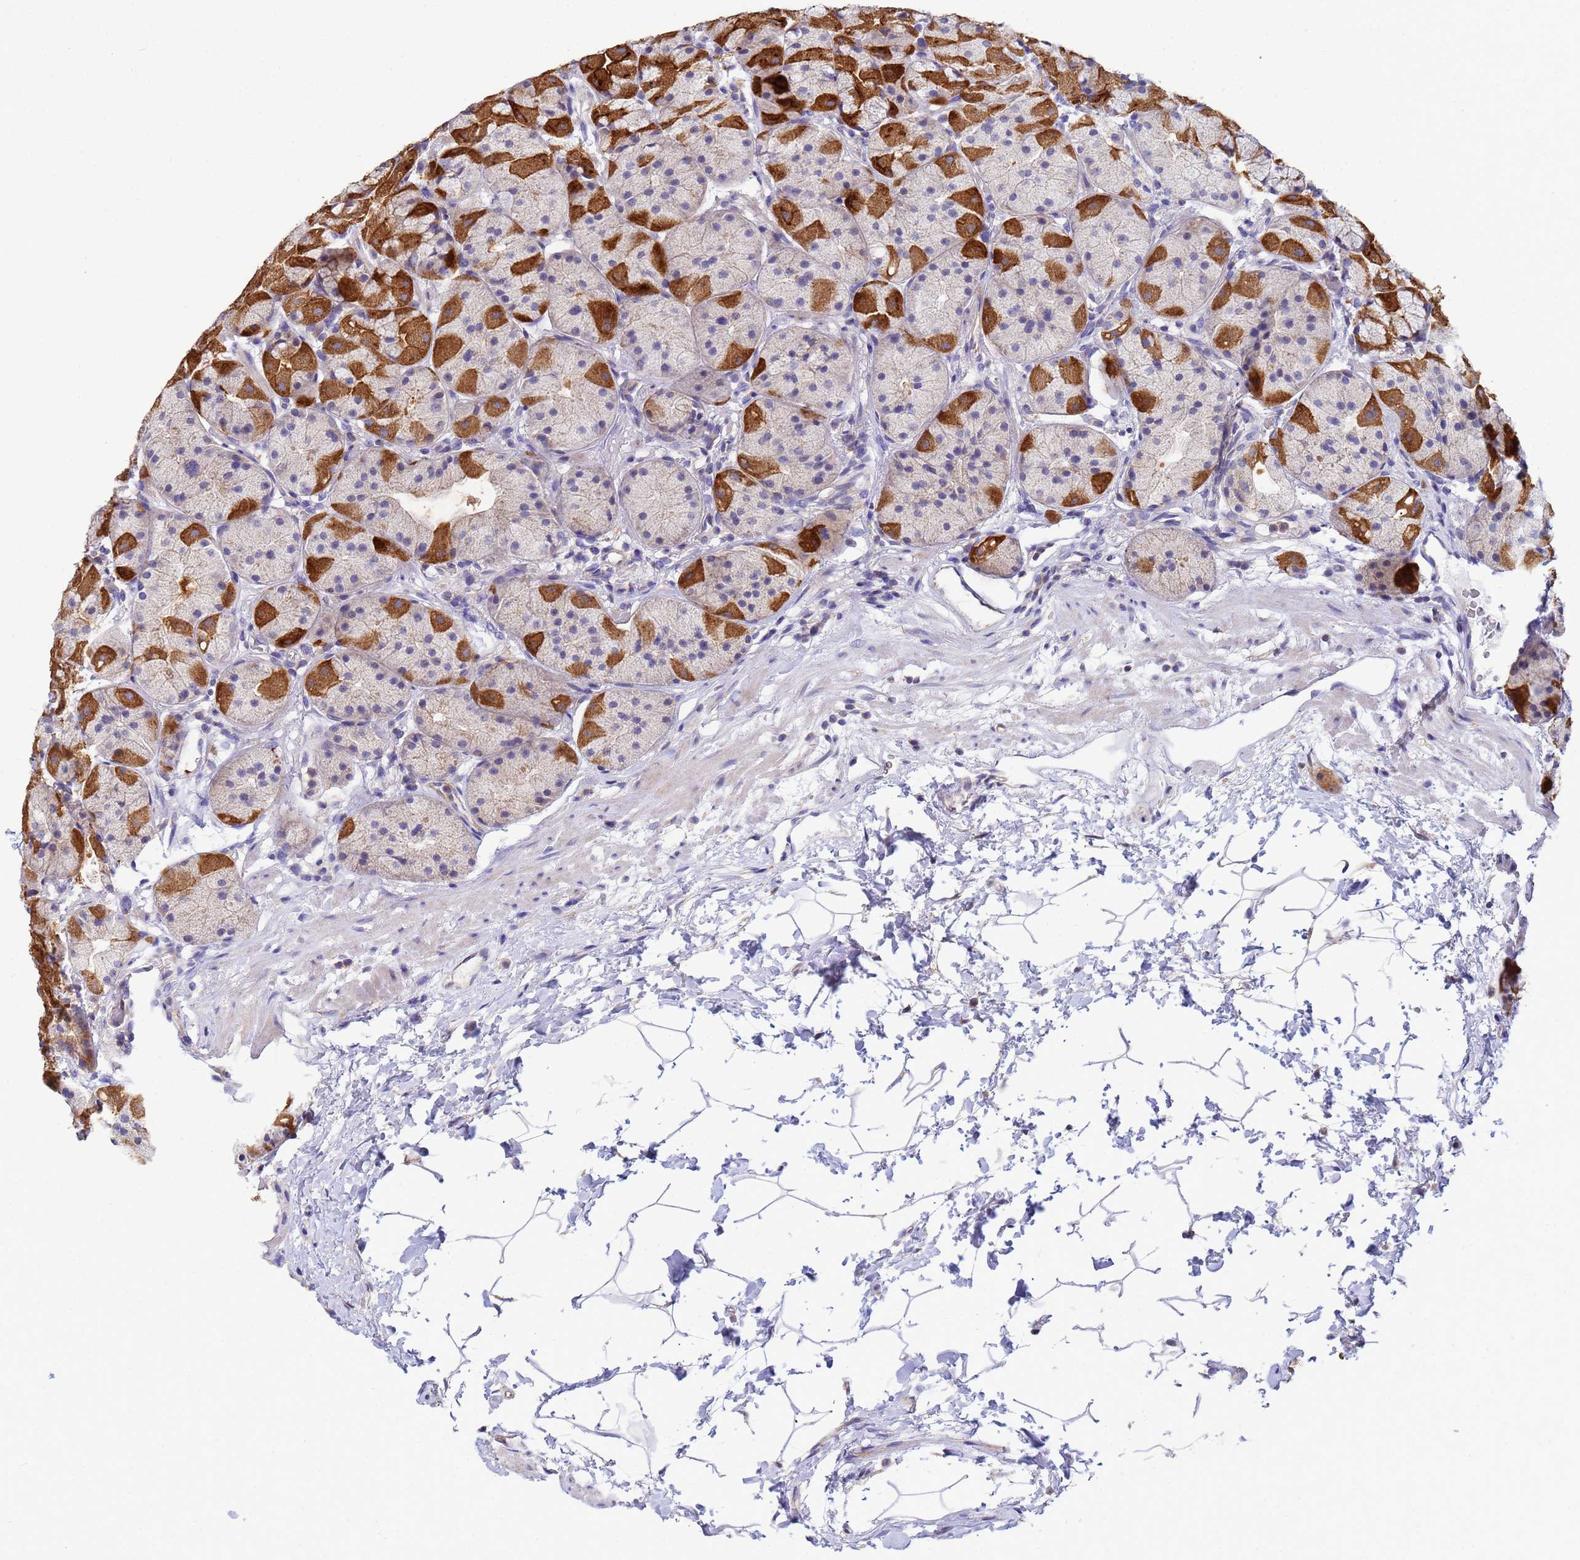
{"staining": {"intensity": "strong", "quantity": "25%-75%", "location": "cytoplasmic/membranous"}, "tissue": "stomach", "cell_type": "Glandular cells", "image_type": "normal", "snomed": [{"axis": "morphology", "description": "Normal tissue, NOS"}, {"axis": "topography", "description": "Stomach"}], "caption": "A high-resolution image shows immunohistochemistry staining of benign stomach, which displays strong cytoplasmic/membranous staining in approximately 25%-75% of glandular cells. The protein of interest is stained brown, and the nuclei are stained in blue (DAB IHC with brightfield microscopy, high magnification).", "gene": "CDC34", "patient": {"sex": "male", "age": 57}}